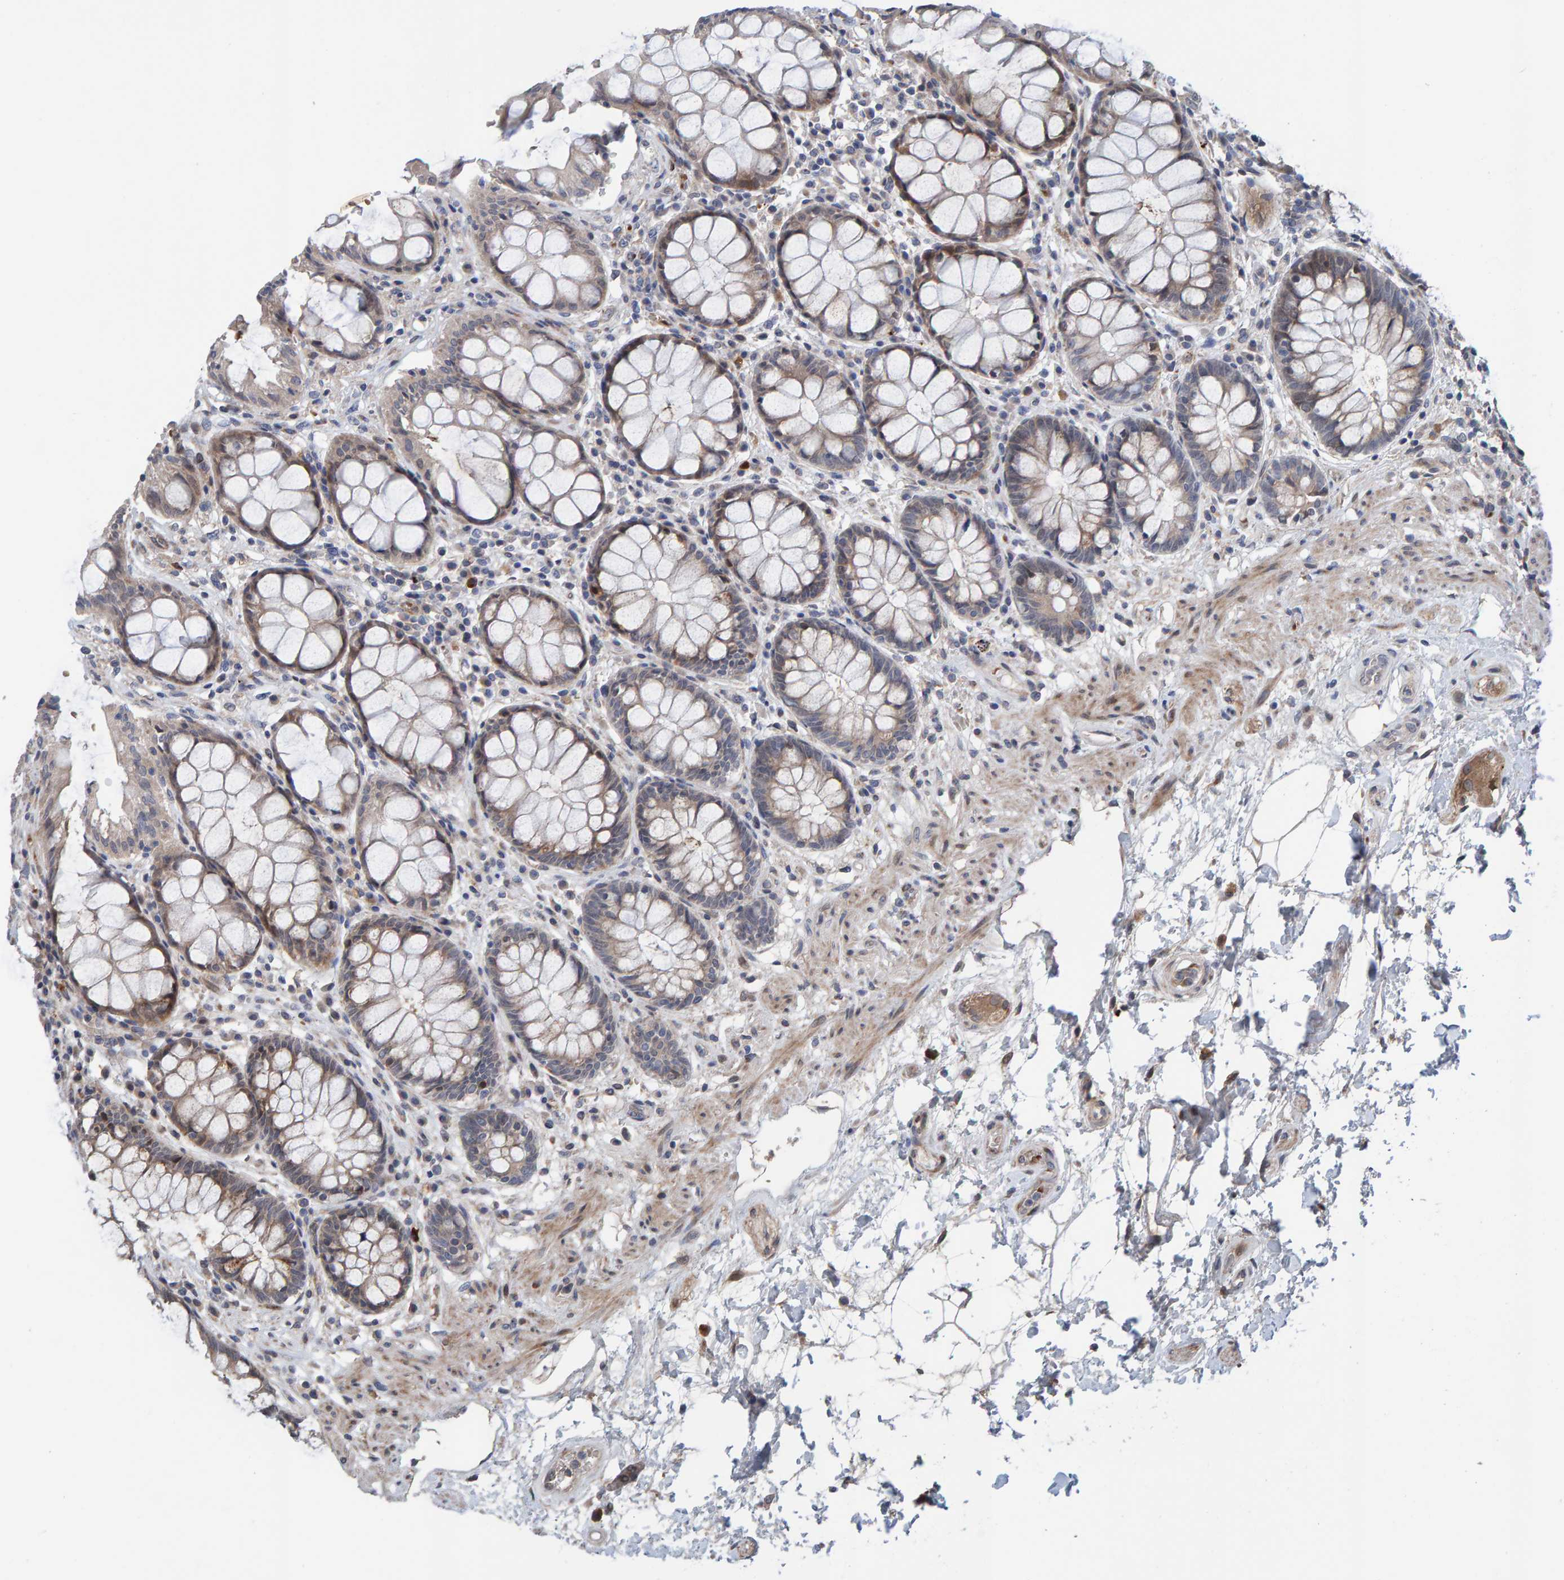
{"staining": {"intensity": "moderate", "quantity": "25%-75%", "location": "cytoplasmic/membranous"}, "tissue": "rectum", "cell_type": "Glandular cells", "image_type": "normal", "snomed": [{"axis": "morphology", "description": "Normal tissue, NOS"}, {"axis": "topography", "description": "Rectum"}], "caption": "A high-resolution photomicrograph shows immunohistochemistry staining of unremarkable rectum, which displays moderate cytoplasmic/membranous staining in approximately 25%-75% of glandular cells.", "gene": "MFSD6L", "patient": {"sex": "male", "age": 64}}